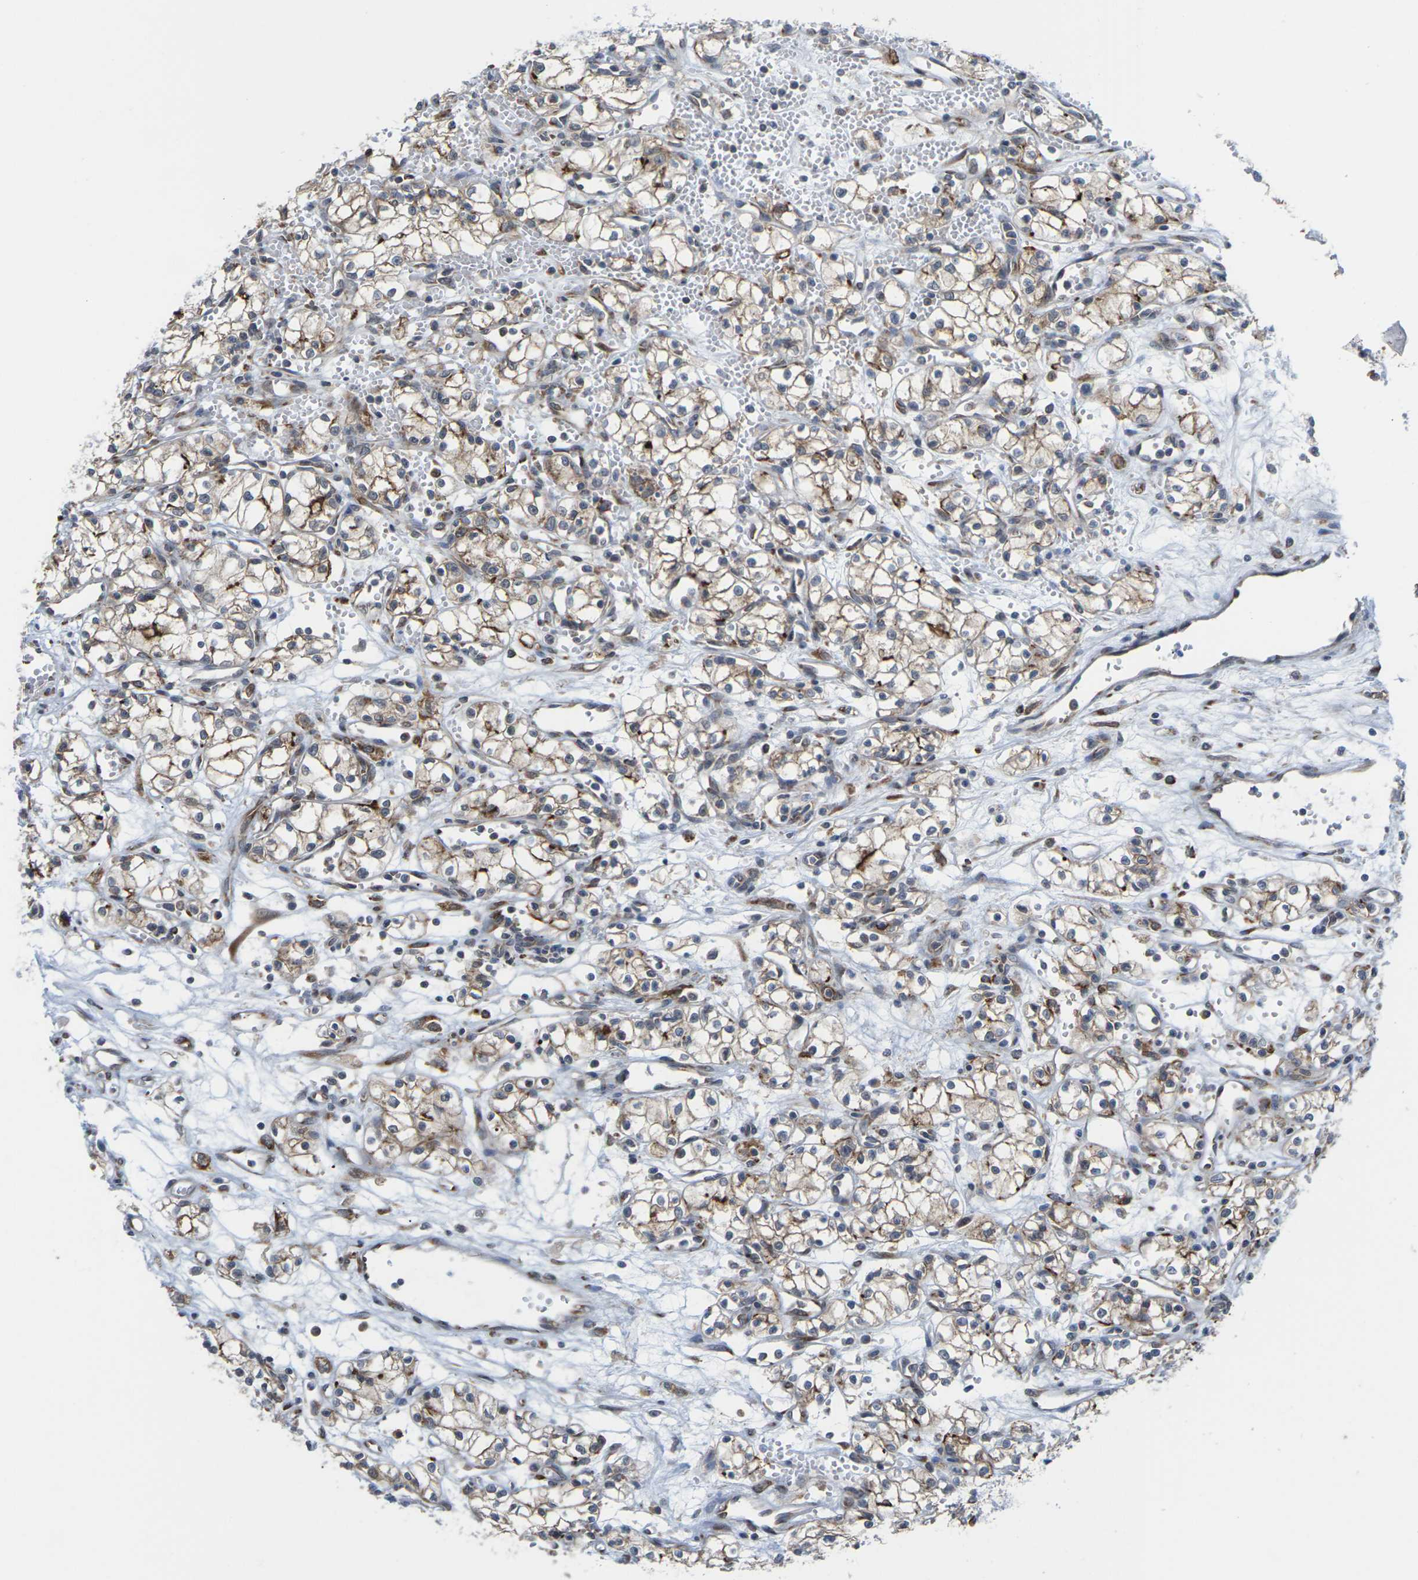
{"staining": {"intensity": "weak", "quantity": ">75%", "location": "cytoplasmic/membranous"}, "tissue": "renal cancer", "cell_type": "Tumor cells", "image_type": "cancer", "snomed": [{"axis": "morphology", "description": "Normal tissue, NOS"}, {"axis": "morphology", "description": "Adenocarcinoma, NOS"}, {"axis": "topography", "description": "Kidney"}], "caption": "Tumor cells show low levels of weak cytoplasmic/membranous positivity in about >75% of cells in renal adenocarcinoma.", "gene": "PDZK1IP1", "patient": {"sex": "male", "age": 59}}